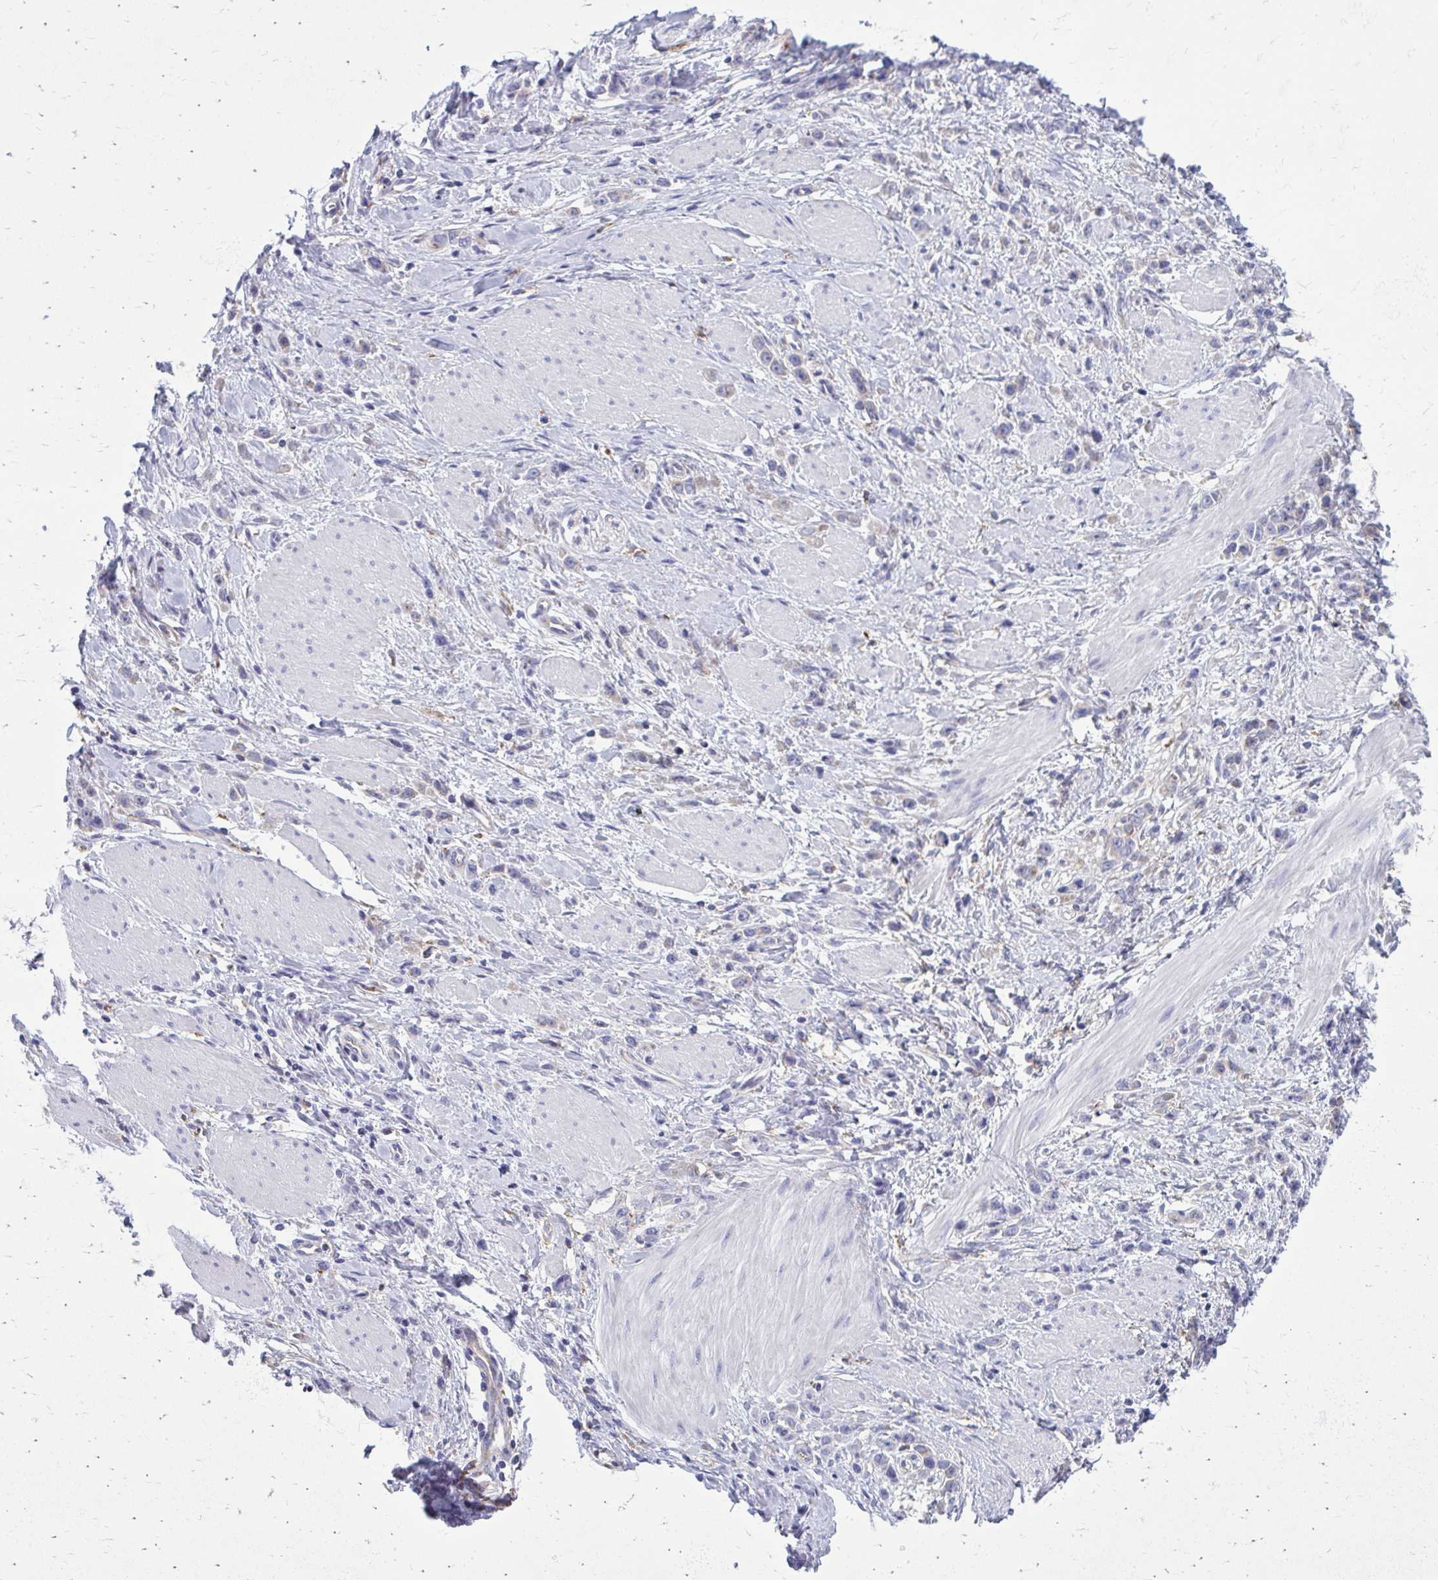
{"staining": {"intensity": "negative", "quantity": "none", "location": "none"}, "tissue": "stomach cancer", "cell_type": "Tumor cells", "image_type": "cancer", "snomed": [{"axis": "morphology", "description": "Adenocarcinoma, NOS"}, {"axis": "topography", "description": "Stomach"}], "caption": "This is a histopathology image of immunohistochemistry staining of adenocarcinoma (stomach), which shows no expression in tumor cells.", "gene": "CLTA", "patient": {"sex": "male", "age": 47}}